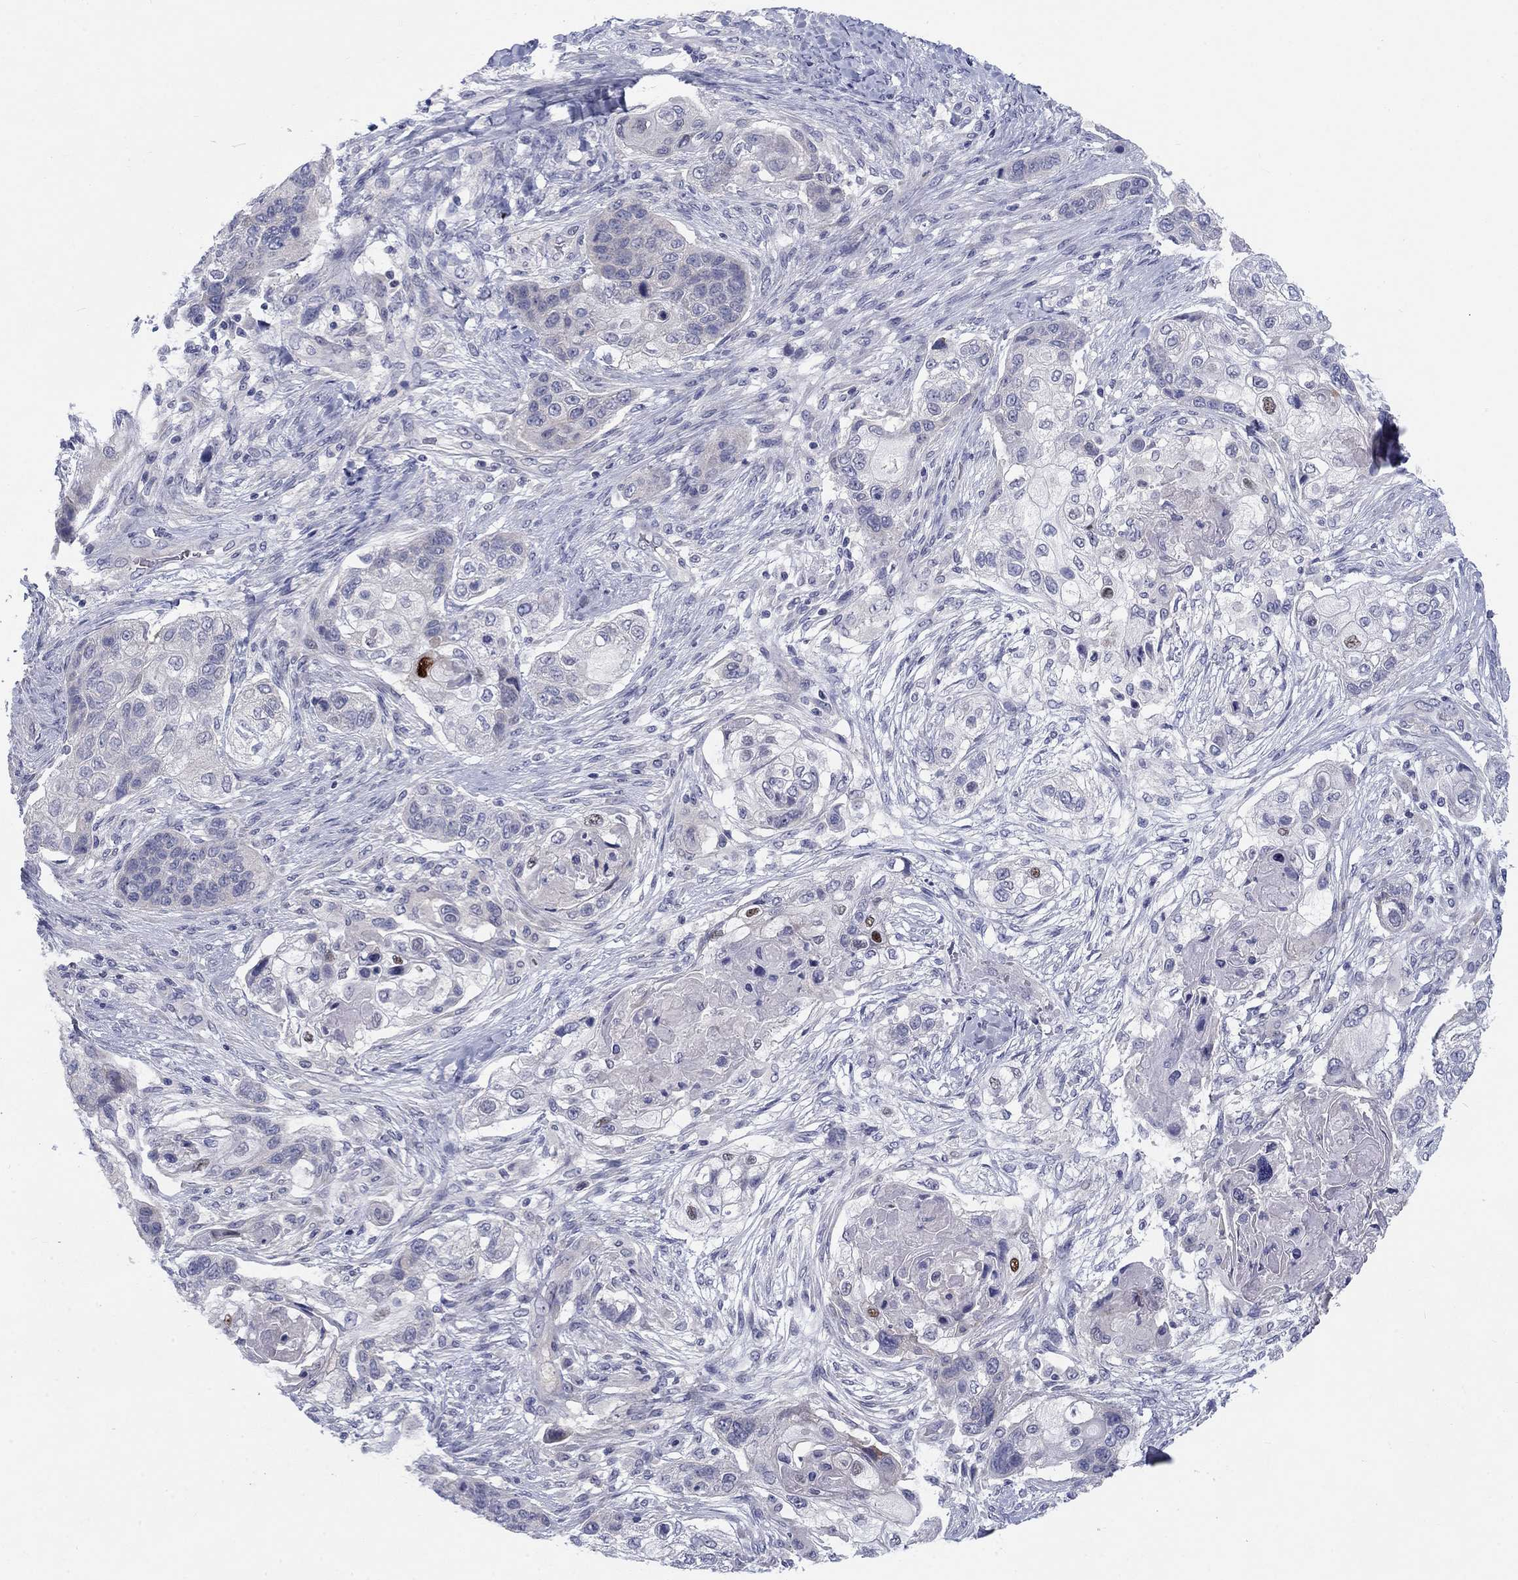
{"staining": {"intensity": "negative", "quantity": "none", "location": "none"}, "tissue": "lung cancer", "cell_type": "Tumor cells", "image_type": "cancer", "snomed": [{"axis": "morphology", "description": "Squamous cell carcinoma, NOS"}, {"axis": "topography", "description": "Lung"}], "caption": "This is a micrograph of IHC staining of squamous cell carcinoma (lung), which shows no positivity in tumor cells.", "gene": "CACNA1A", "patient": {"sex": "male", "age": 69}}